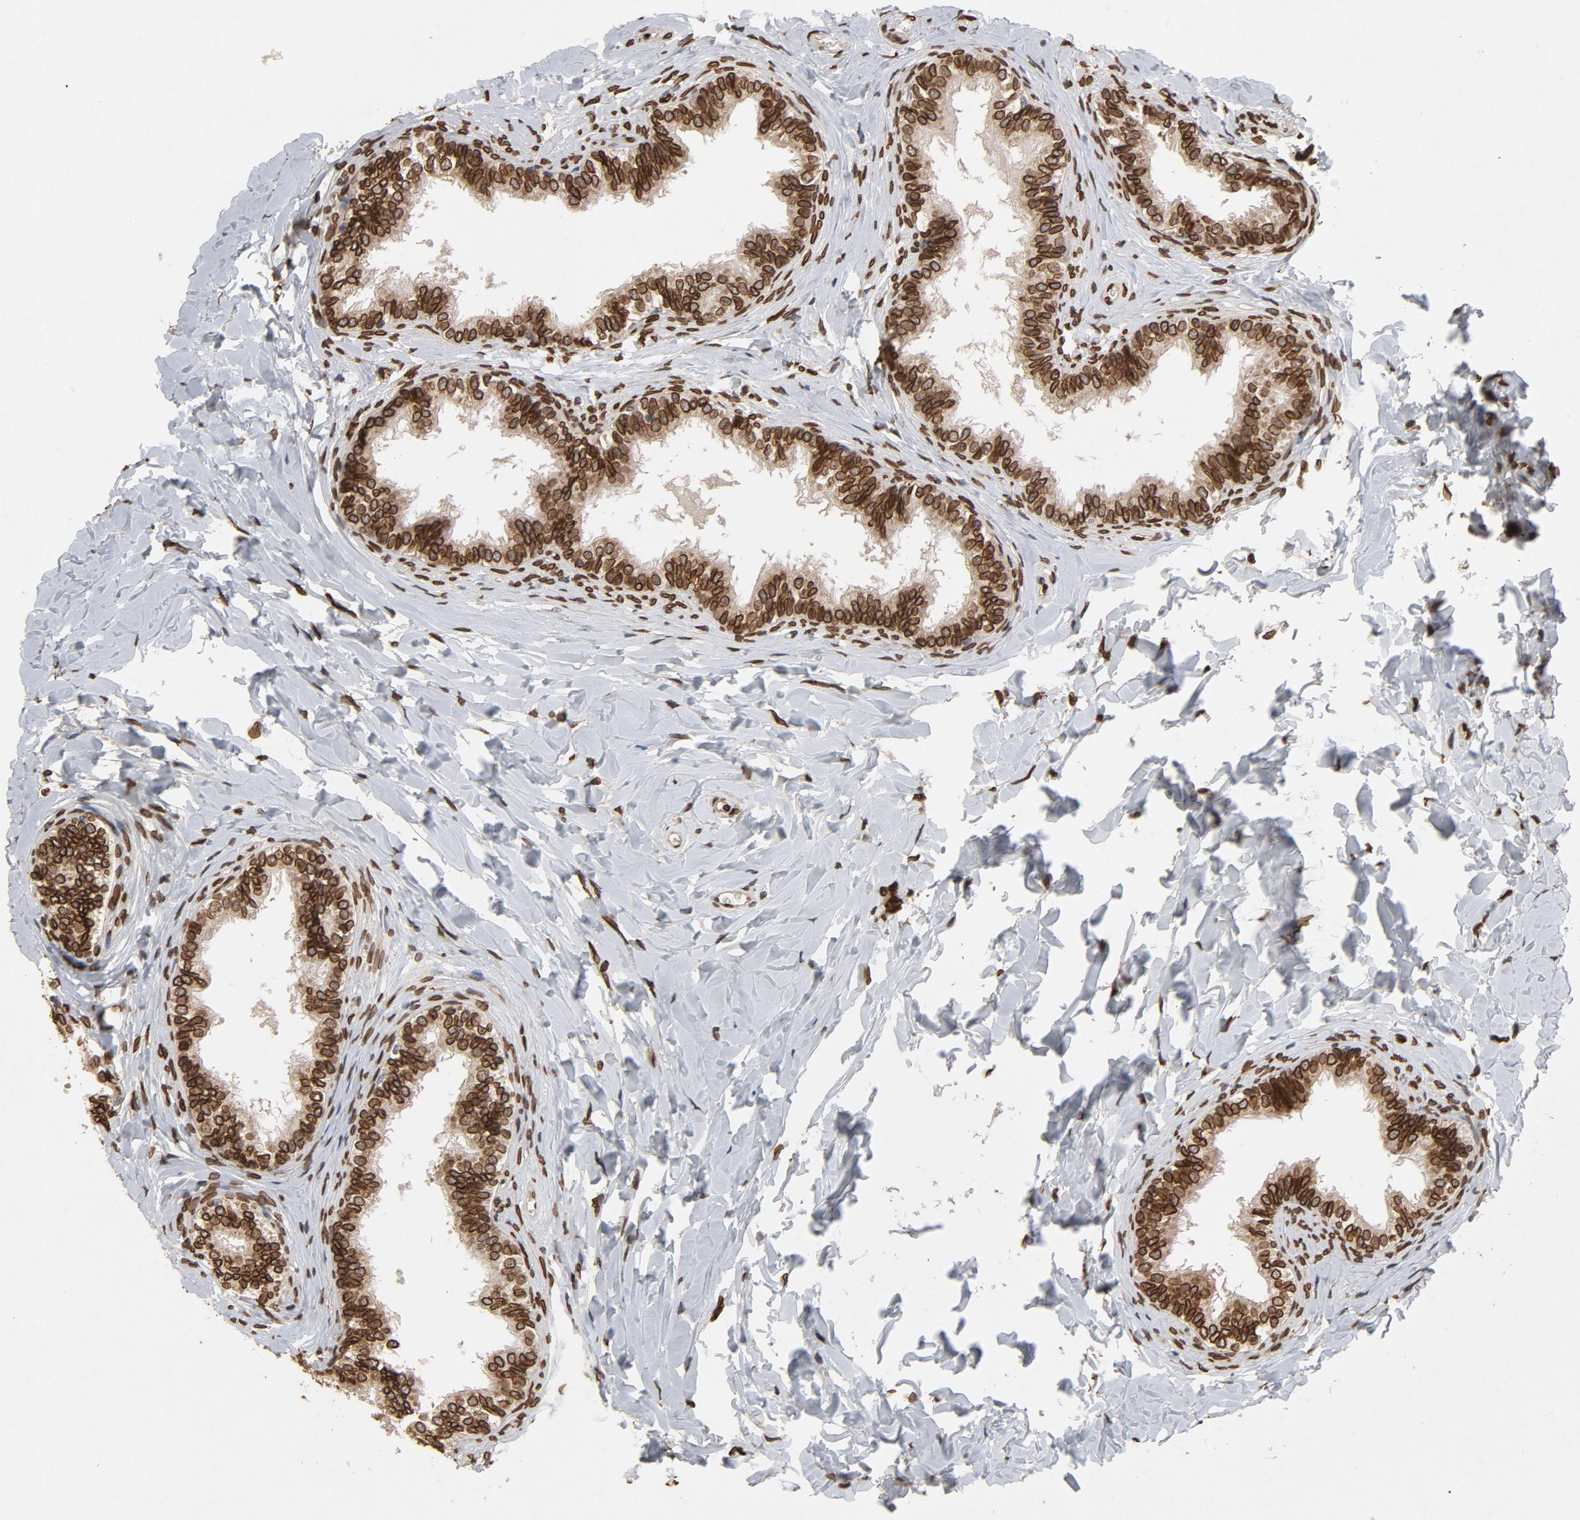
{"staining": {"intensity": "strong", "quantity": ">75%", "location": "cytoplasmic/membranous,nuclear"}, "tissue": "epididymis", "cell_type": "Glandular cells", "image_type": "normal", "snomed": [{"axis": "morphology", "description": "Normal tissue, NOS"}, {"axis": "topography", "description": "Epididymis"}], "caption": "This micrograph demonstrates immunohistochemistry (IHC) staining of normal epididymis, with high strong cytoplasmic/membranous,nuclear positivity in approximately >75% of glandular cells.", "gene": "LMNA", "patient": {"sex": "male", "age": 26}}